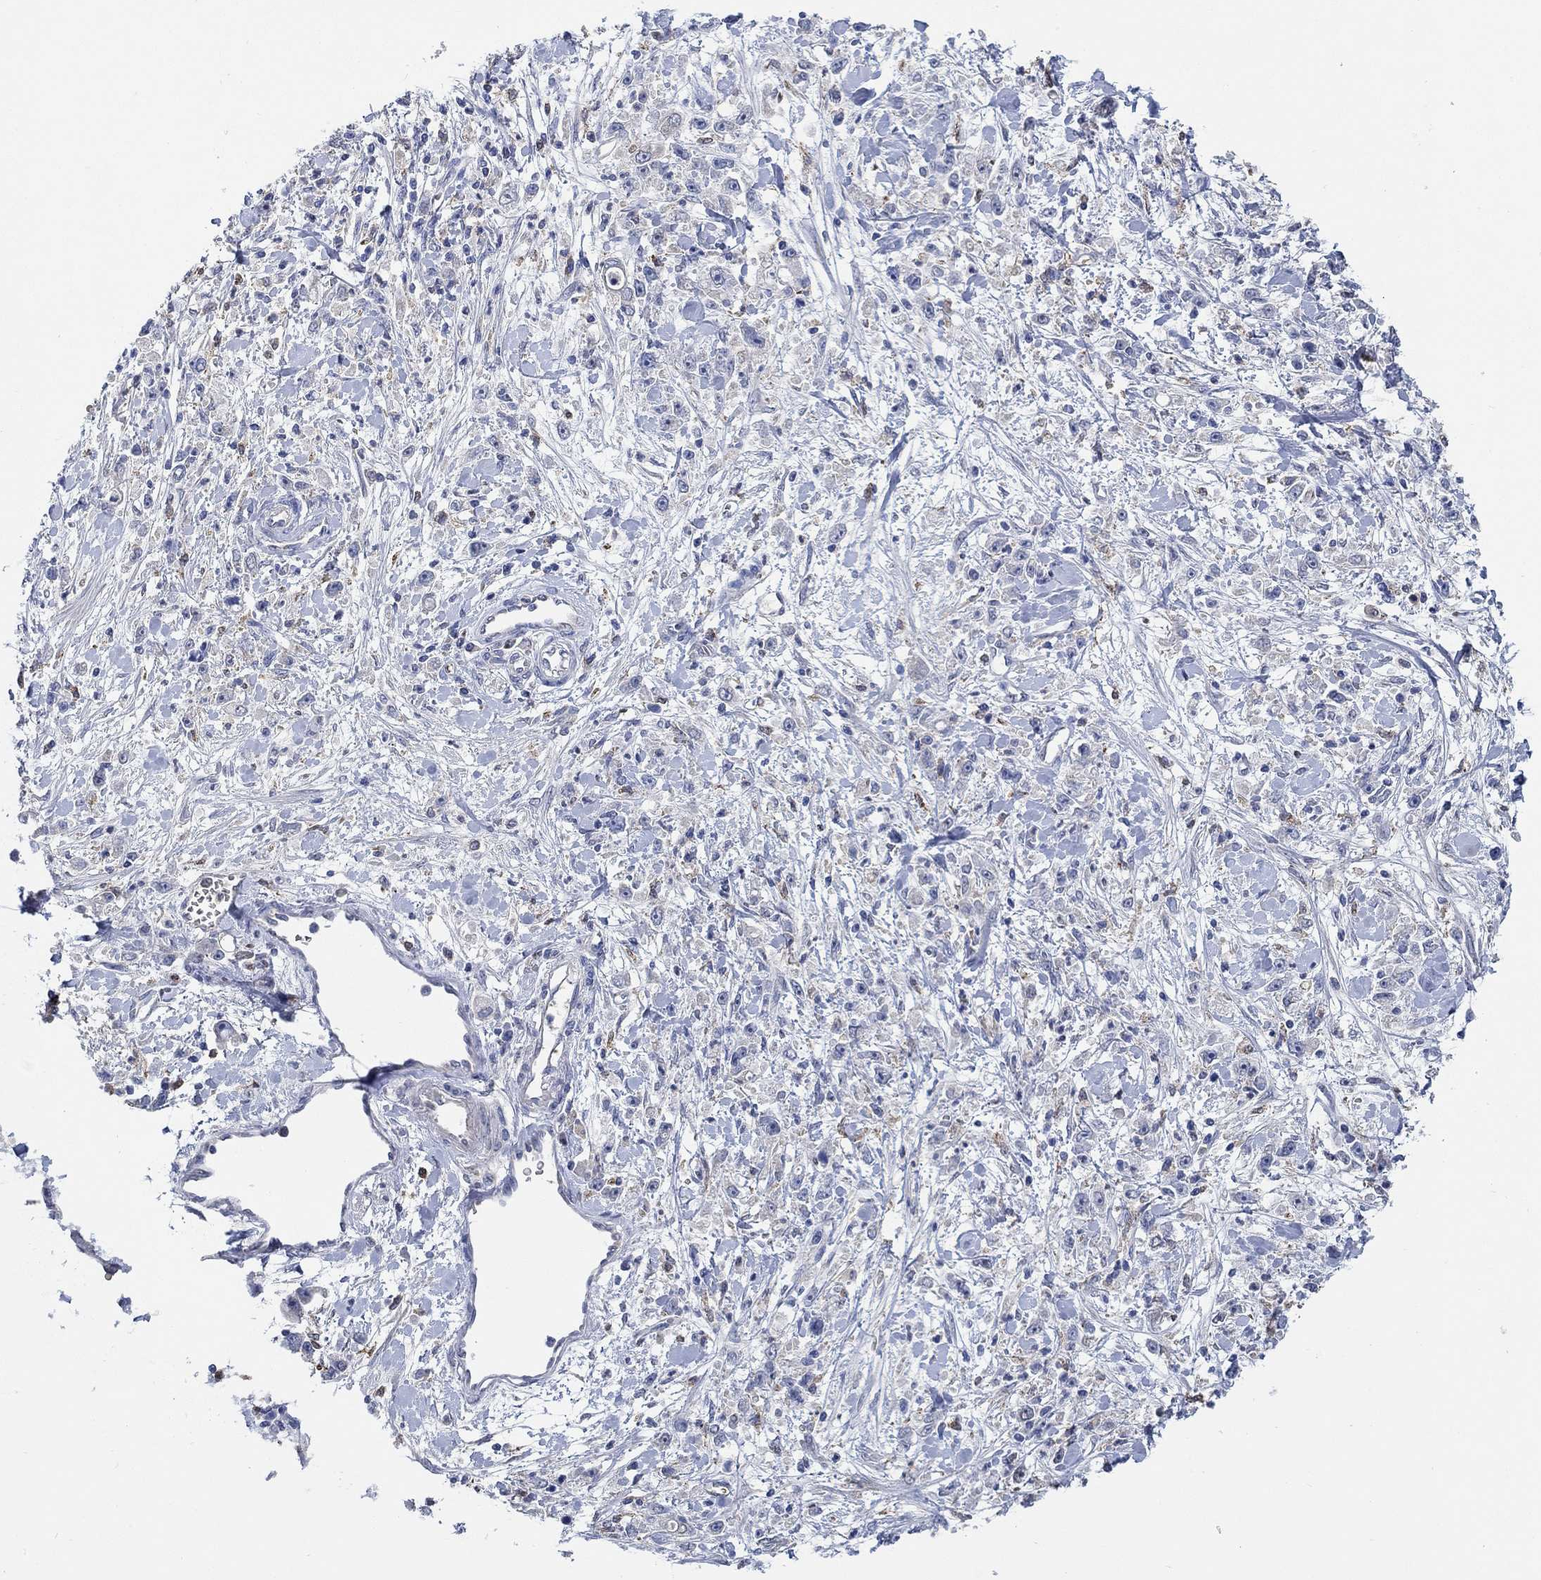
{"staining": {"intensity": "negative", "quantity": "none", "location": "none"}, "tissue": "stomach cancer", "cell_type": "Tumor cells", "image_type": "cancer", "snomed": [{"axis": "morphology", "description": "Adenocarcinoma, NOS"}, {"axis": "topography", "description": "Stomach"}], "caption": "The immunohistochemistry micrograph has no significant expression in tumor cells of stomach cancer tissue.", "gene": "MPP1", "patient": {"sex": "female", "age": 59}}